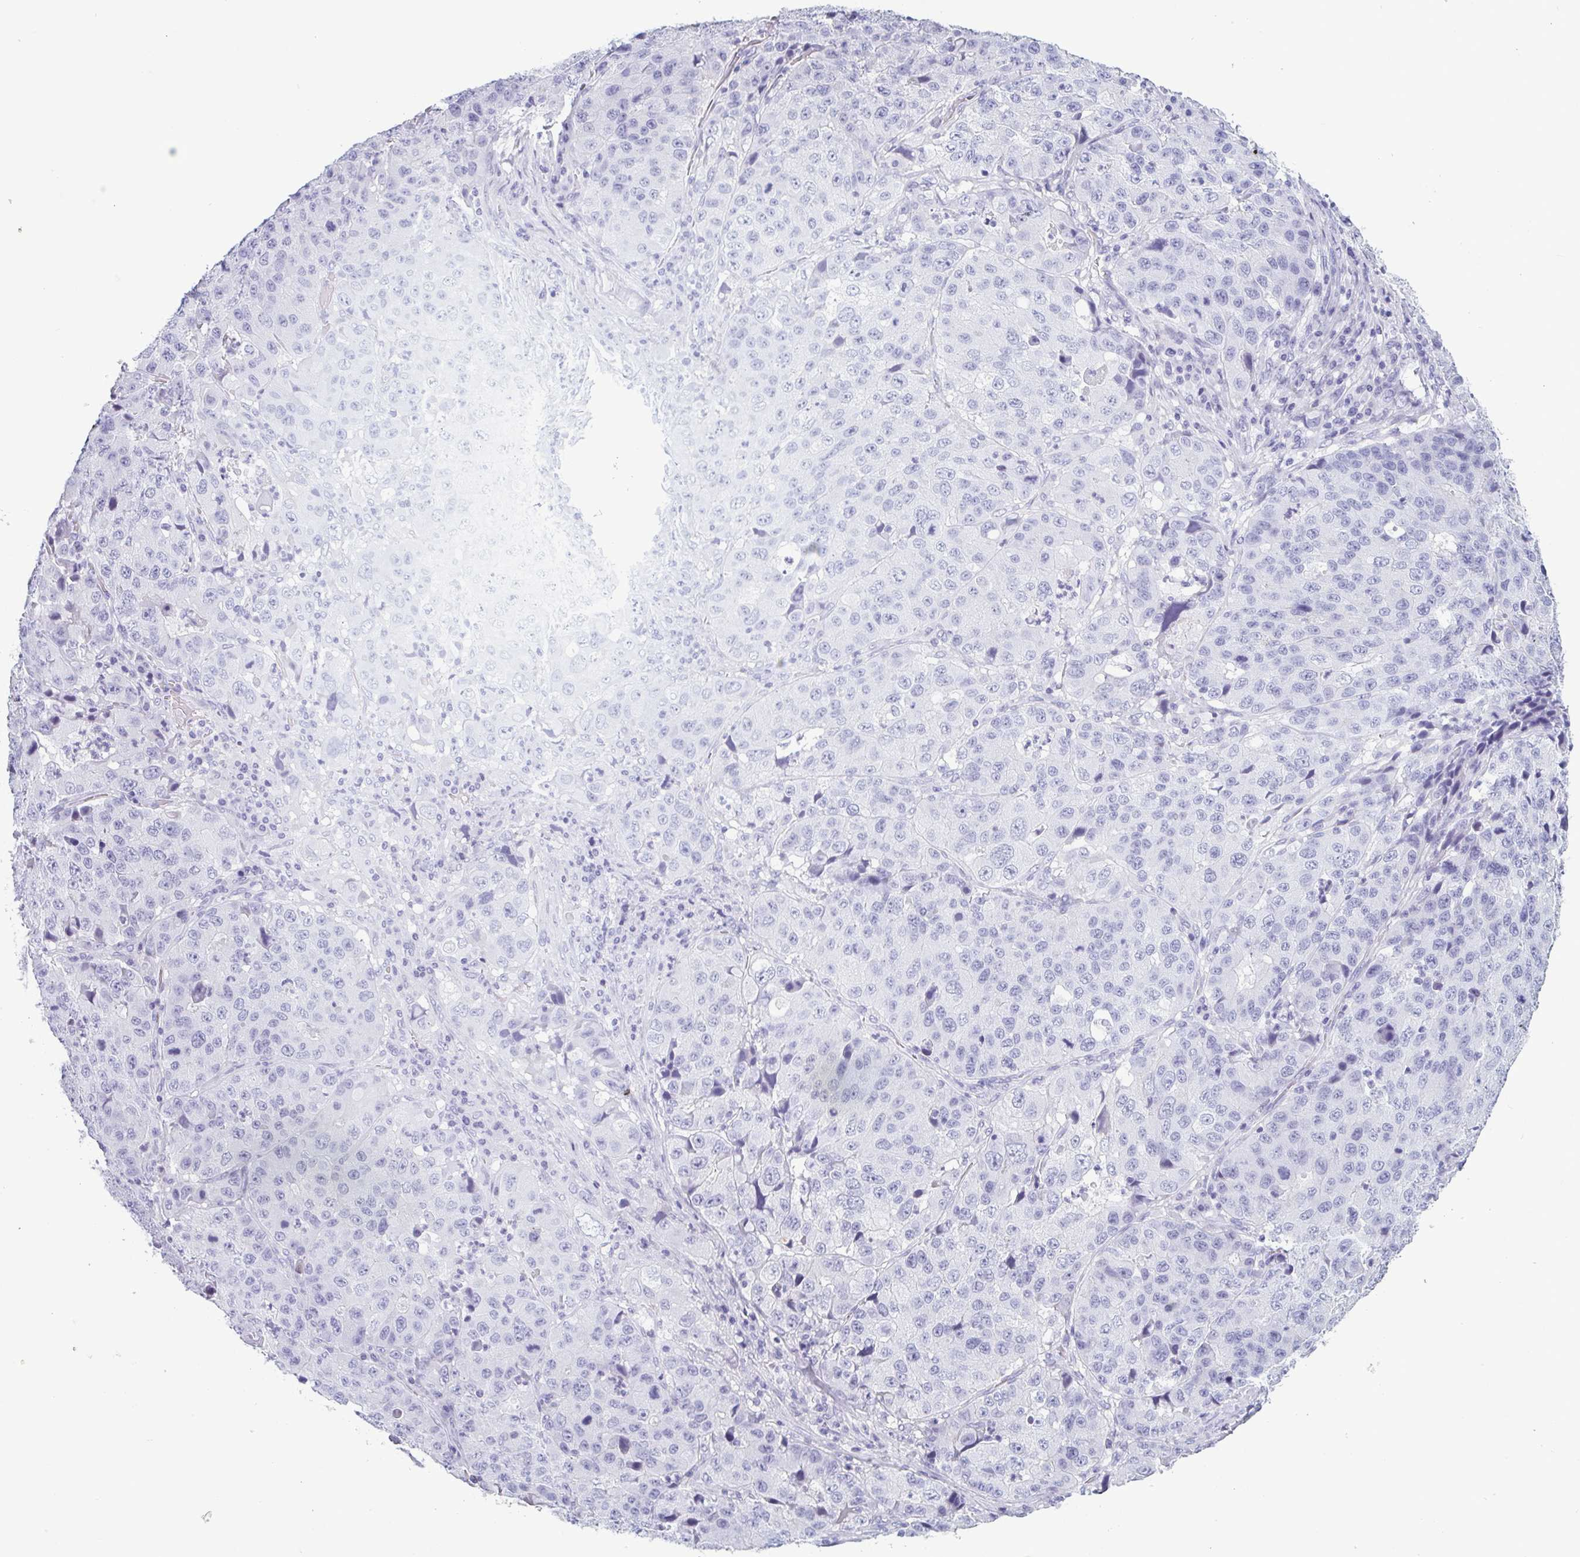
{"staining": {"intensity": "negative", "quantity": "none", "location": "none"}, "tissue": "stomach cancer", "cell_type": "Tumor cells", "image_type": "cancer", "snomed": [{"axis": "morphology", "description": "Adenocarcinoma, NOS"}, {"axis": "topography", "description": "Stomach"}], "caption": "Histopathology image shows no protein staining in tumor cells of stomach cancer tissue. Nuclei are stained in blue.", "gene": "KRT10", "patient": {"sex": "male", "age": 71}}